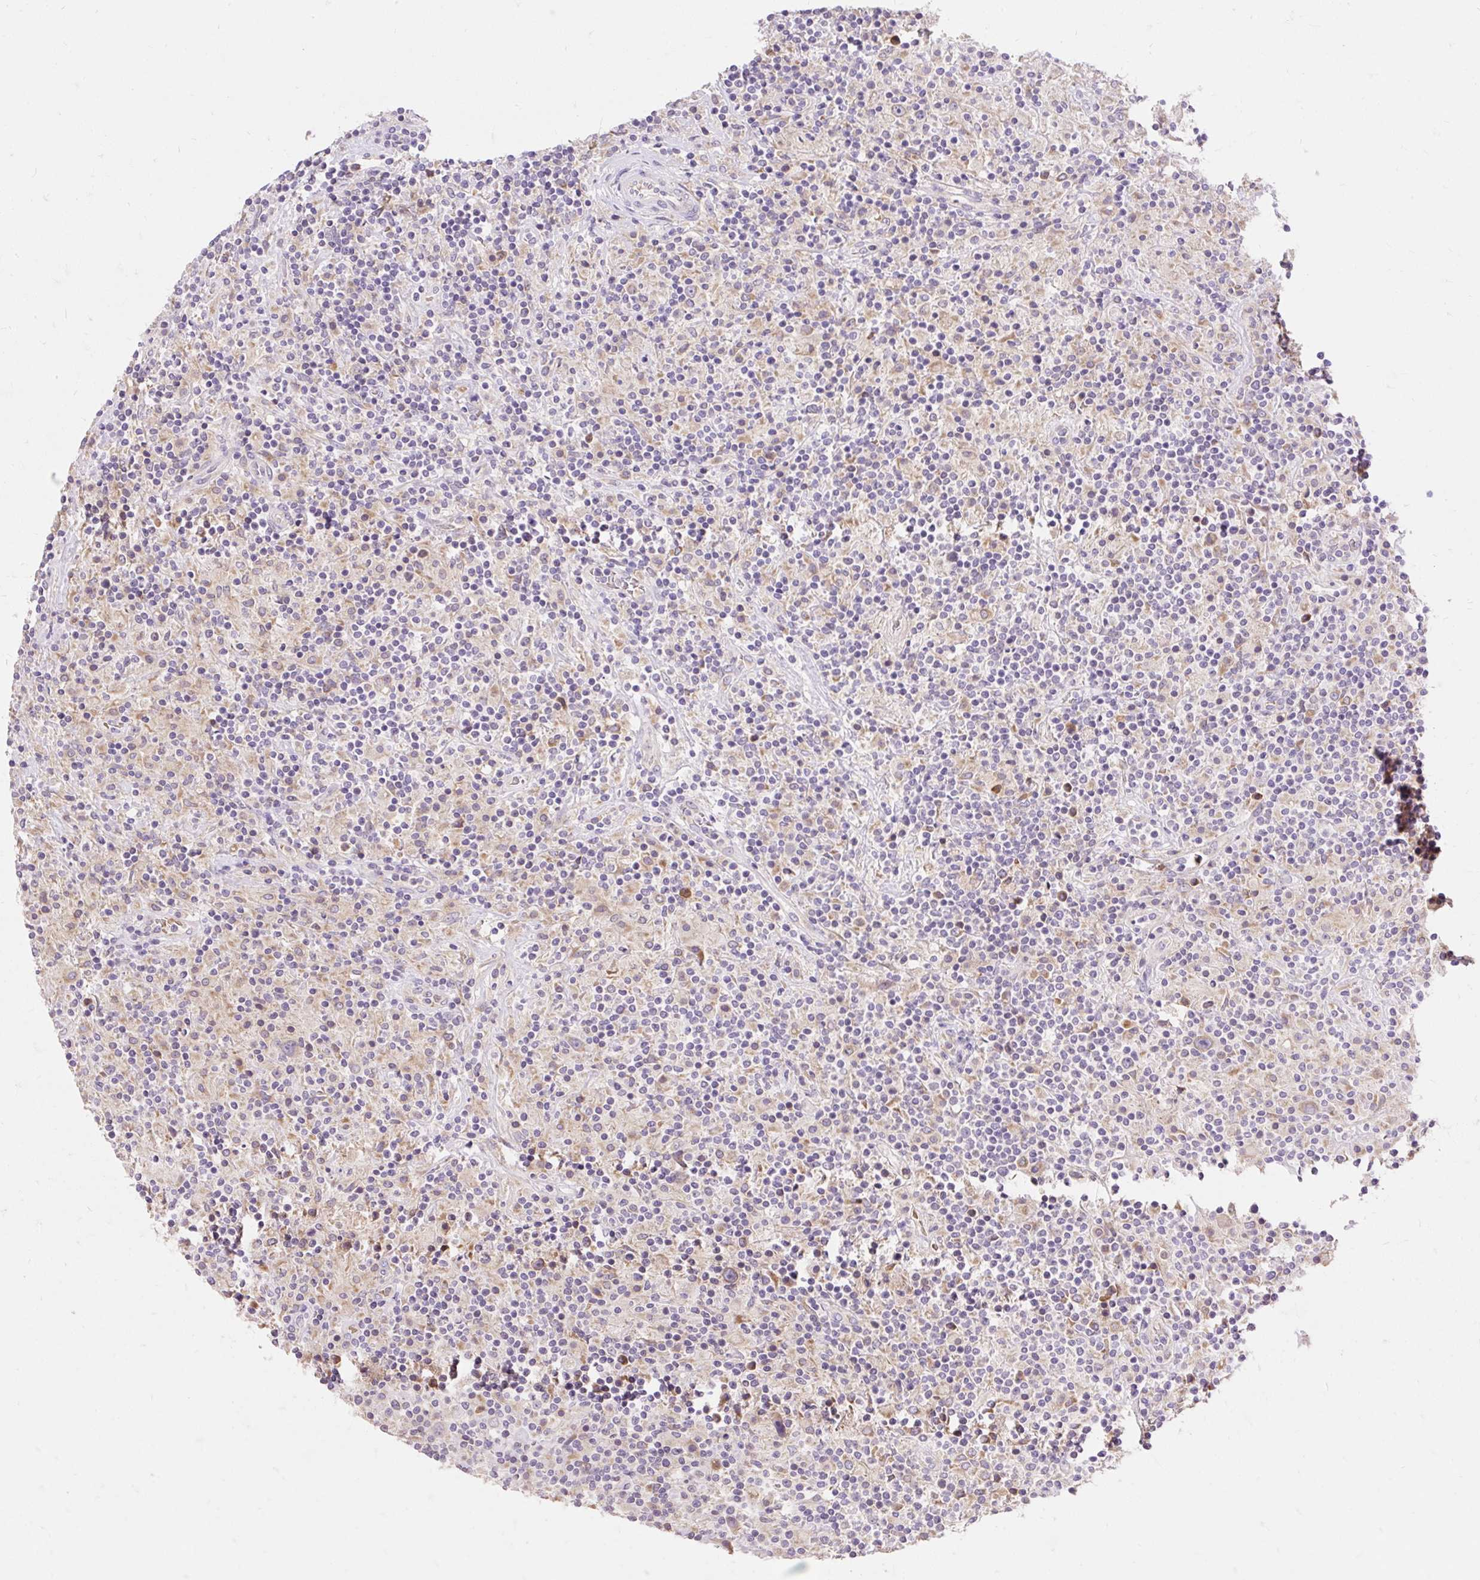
{"staining": {"intensity": "weak", "quantity": "25%-75%", "location": "cytoplasmic/membranous"}, "tissue": "lymphoma", "cell_type": "Tumor cells", "image_type": "cancer", "snomed": [{"axis": "morphology", "description": "Hodgkin's disease, NOS"}, {"axis": "topography", "description": "Lymph node"}], "caption": "High-magnification brightfield microscopy of lymphoma stained with DAB (brown) and counterstained with hematoxylin (blue). tumor cells exhibit weak cytoplasmic/membranous positivity is identified in approximately25%-75% of cells.", "gene": "SEC63", "patient": {"sex": "male", "age": 70}}